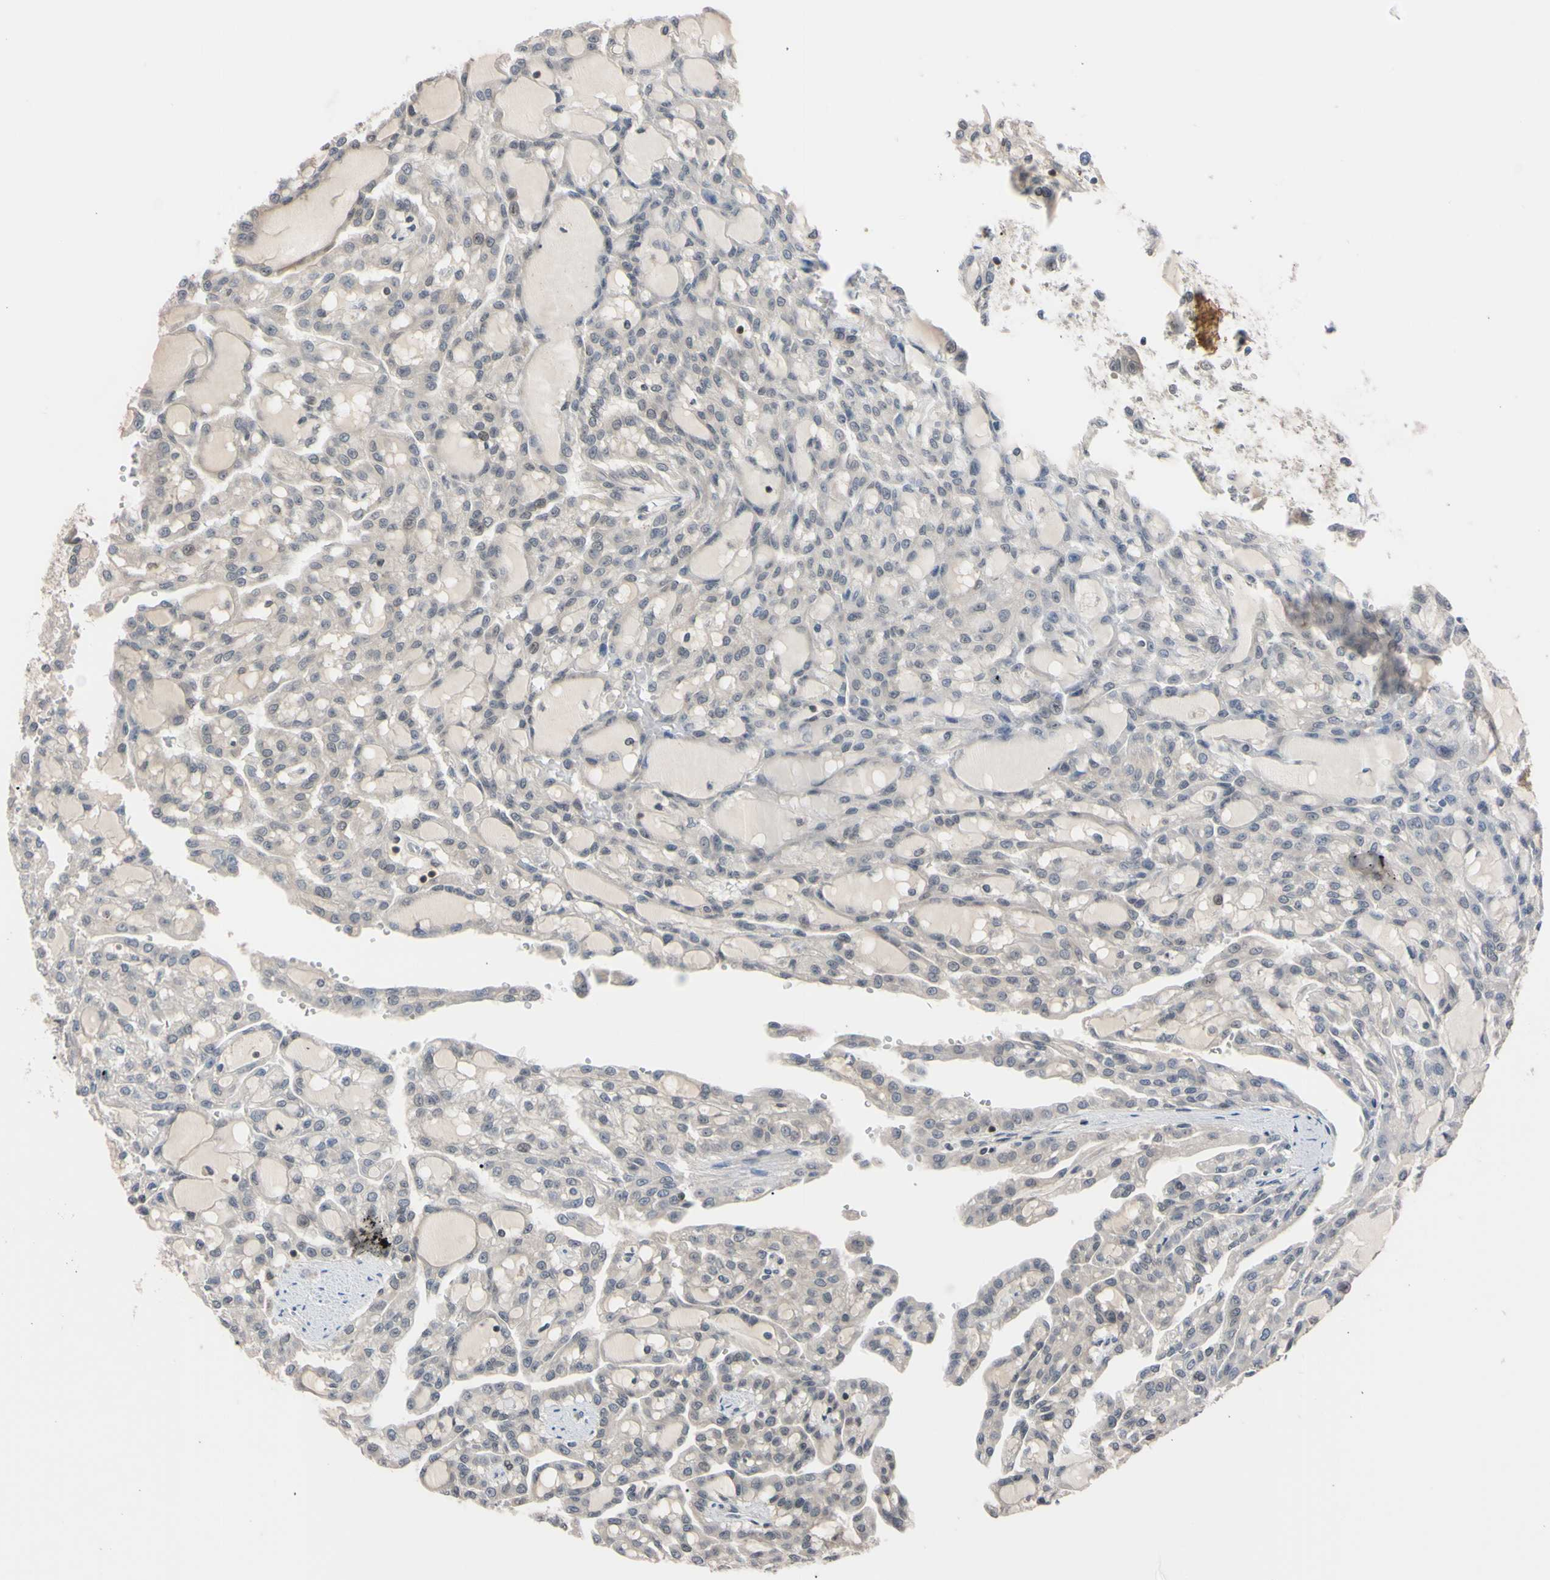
{"staining": {"intensity": "negative", "quantity": "none", "location": "none"}, "tissue": "renal cancer", "cell_type": "Tumor cells", "image_type": "cancer", "snomed": [{"axis": "morphology", "description": "Adenocarcinoma, NOS"}, {"axis": "topography", "description": "Kidney"}], "caption": "Immunohistochemical staining of human renal cancer shows no significant staining in tumor cells.", "gene": "UBE2I", "patient": {"sex": "male", "age": 63}}